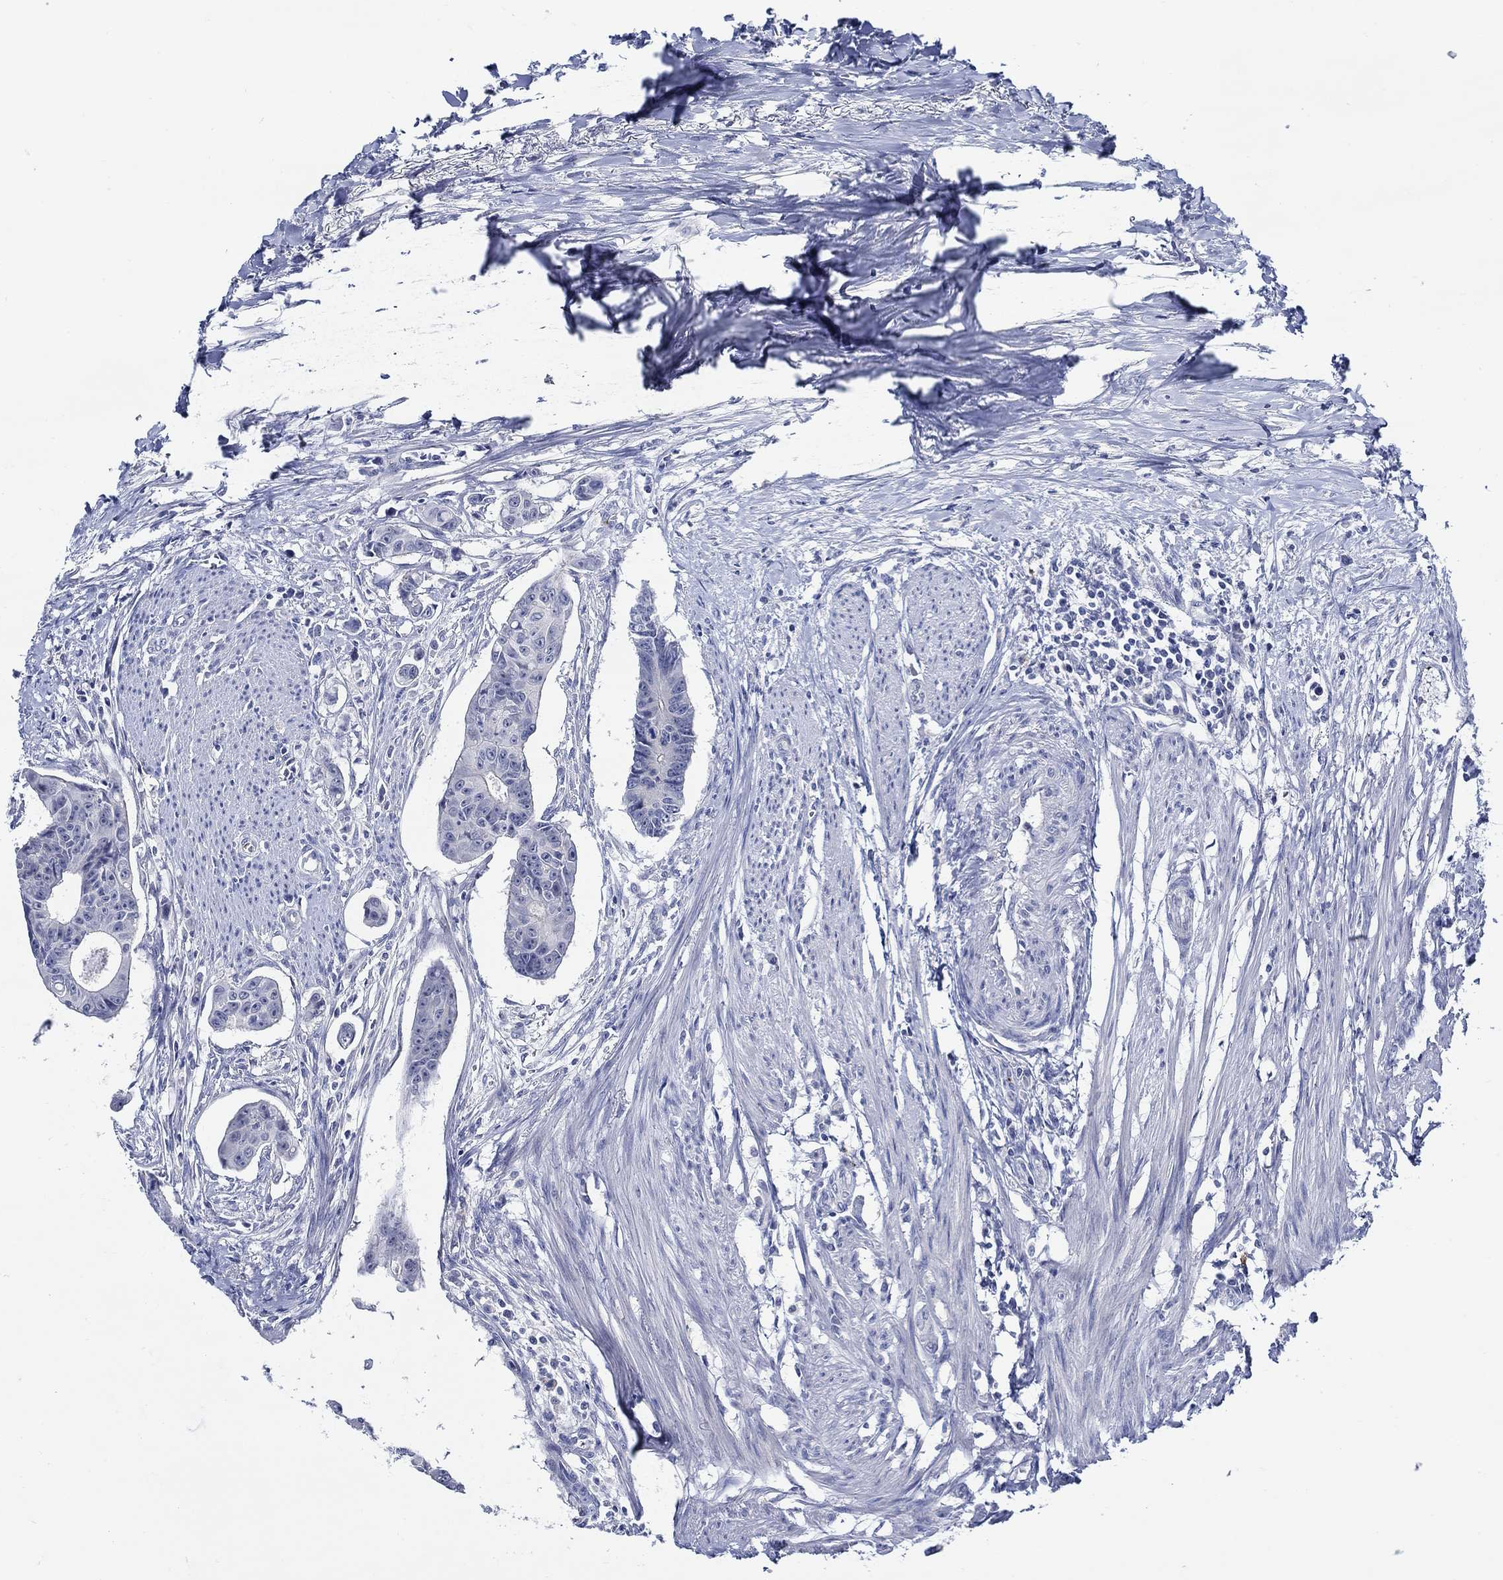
{"staining": {"intensity": "negative", "quantity": "none", "location": "none"}, "tissue": "colorectal cancer", "cell_type": "Tumor cells", "image_type": "cancer", "snomed": [{"axis": "morphology", "description": "Adenocarcinoma, NOS"}, {"axis": "topography", "description": "Colon"}], "caption": "The histopathology image demonstrates no staining of tumor cells in colorectal cancer.", "gene": "ALOX12", "patient": {"sex": "male", "age": 70}}